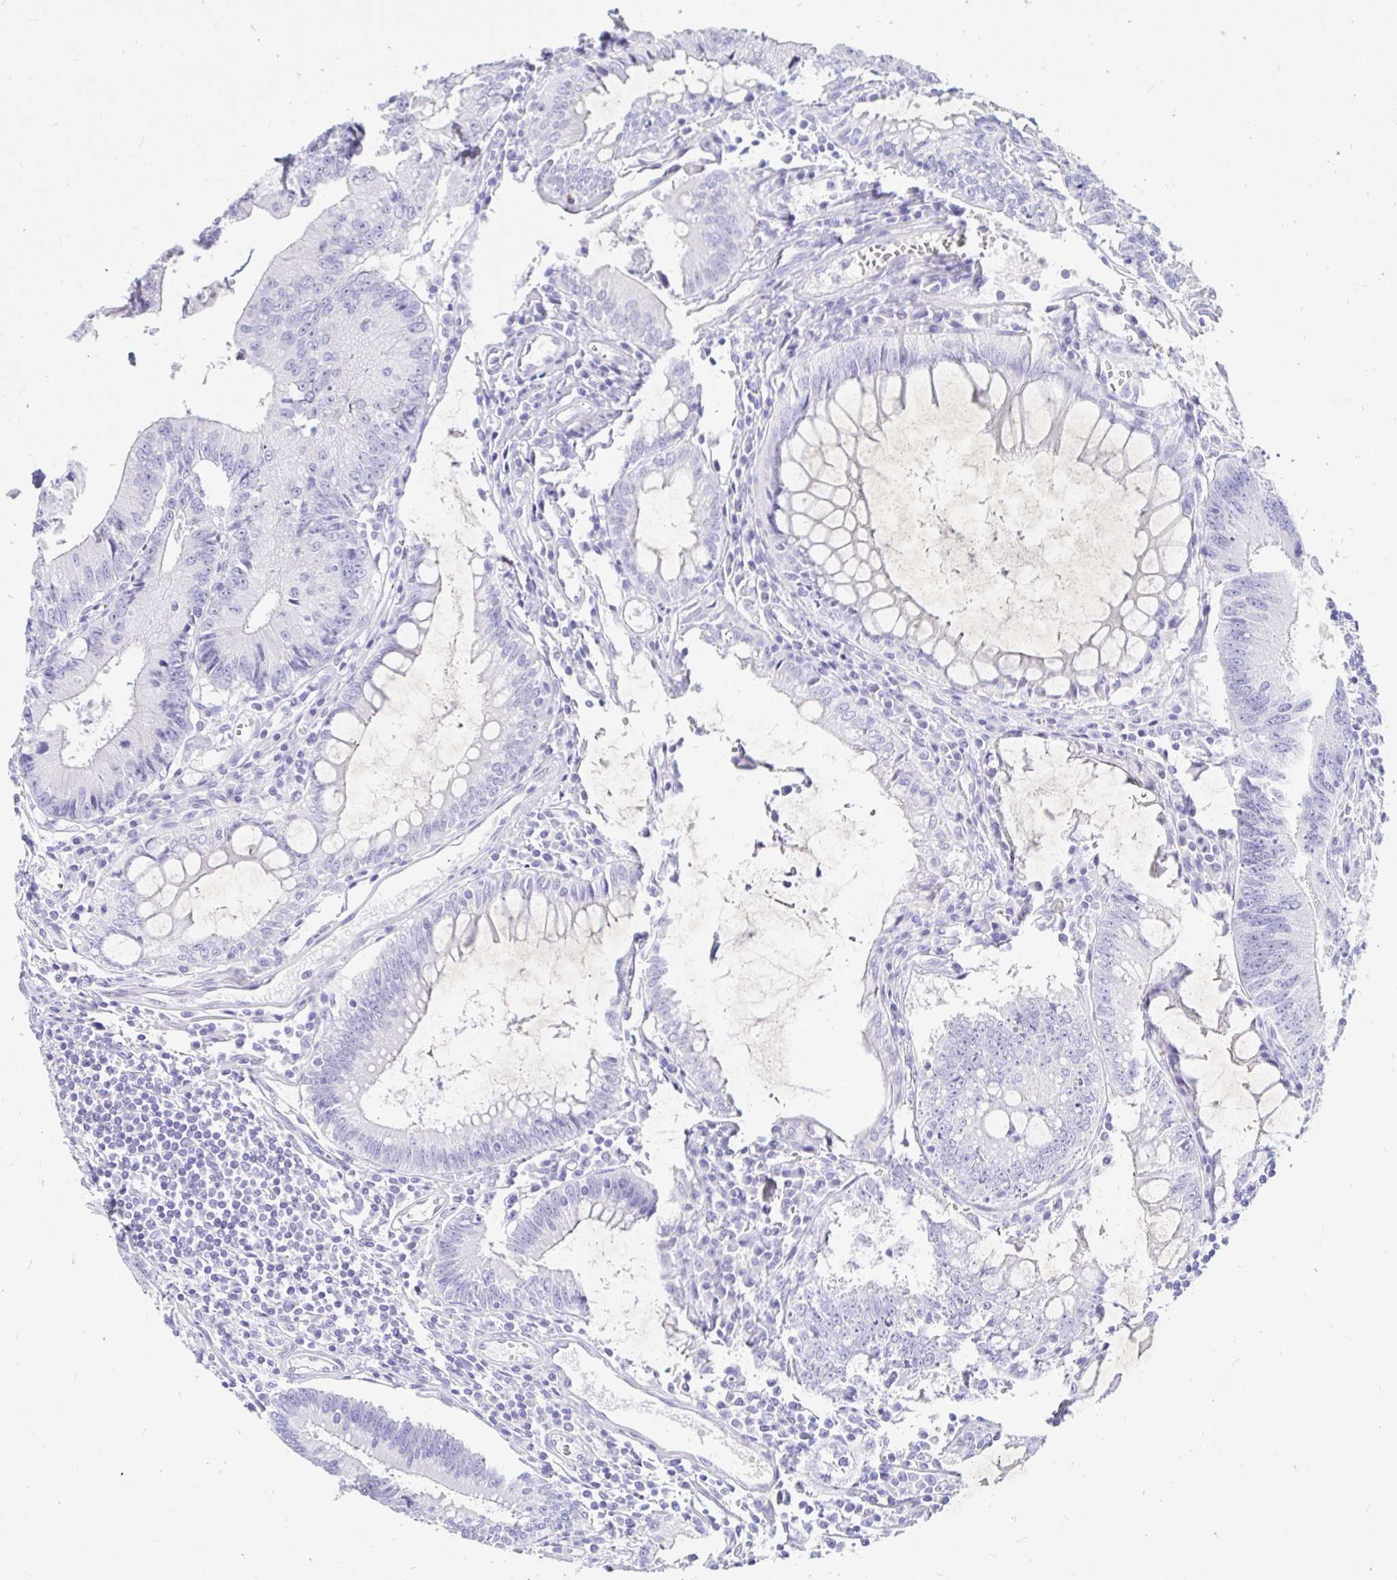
{"staining": {"intensity": "negative", "quantity": "none", "location": "none"}, "tissue": "colorectal cancer", "cell_type": "Tumor cells", "image_type": "cancer", "snomed": [{"axis": "morphology", "description": "Adenocarcinoma, NOS"}, {"axis": "topography", "description": "Rectum"}], "caption": "High power microscopy micrograph of an immunohistochemistry (IHC) photomicrograph of colorectal adenocarcinoma, revealing no significant expression in tumor cells.", "gene": "NR2E1", "patient": {"sex": "female", "age": 81}}